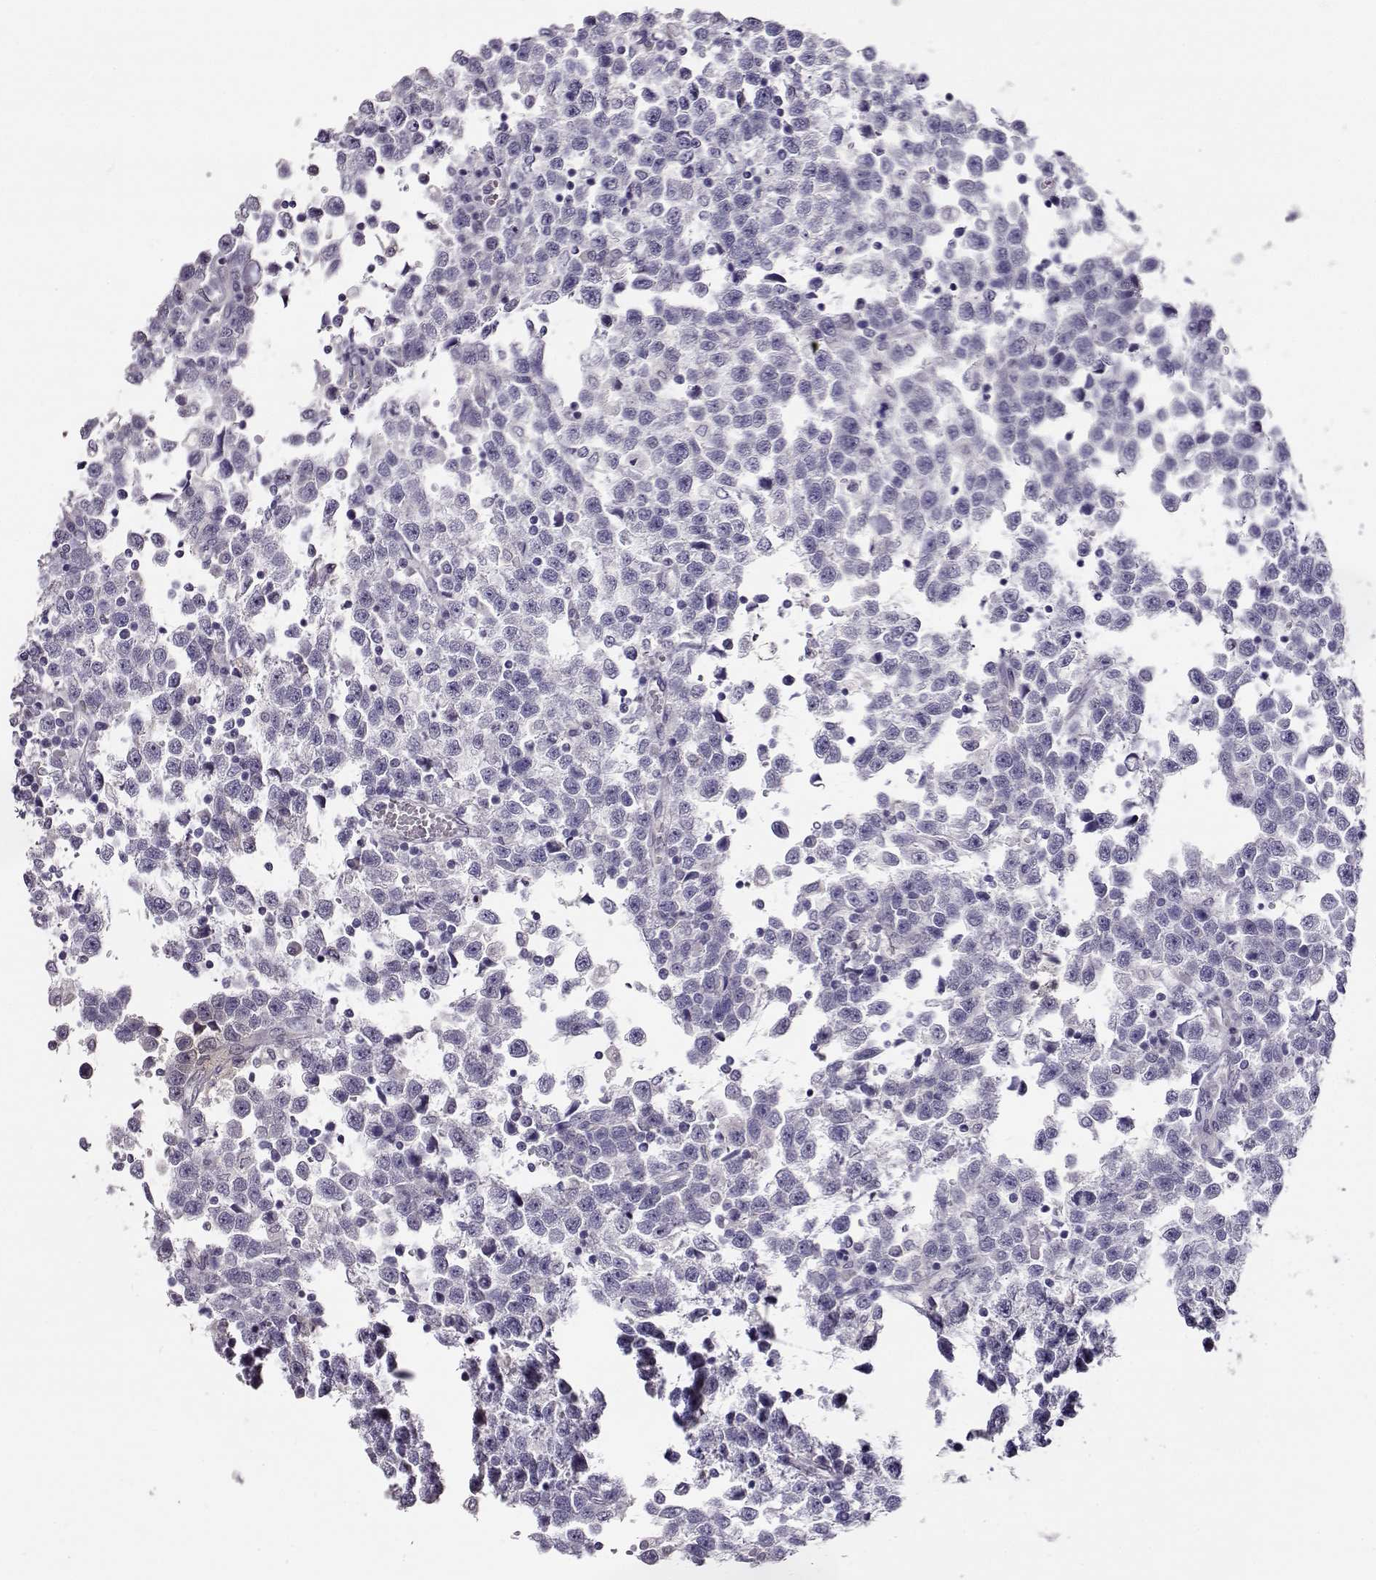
{"staining": {"intensity": "negative", "quantity": "none", "location": "none"}, "tissue": "testis cancer", "cell_type": "Tumor cells", "image_type": "cancer", "snomed": [{"axis": "morphology", "description": "Seminoma, NOS"}, {"axis": "topography", "description": "Testis"}], "caption": "The IHC micrograph has no significant positivity in tumor cells of testis seminoma tissue. (DAB (3,3'-diaminobenzidine) immunohistochemistry (IHC) with hematoxylin counter stain).", "gene": "CCR8", "patient": {"sex": "male", "age": 34}}